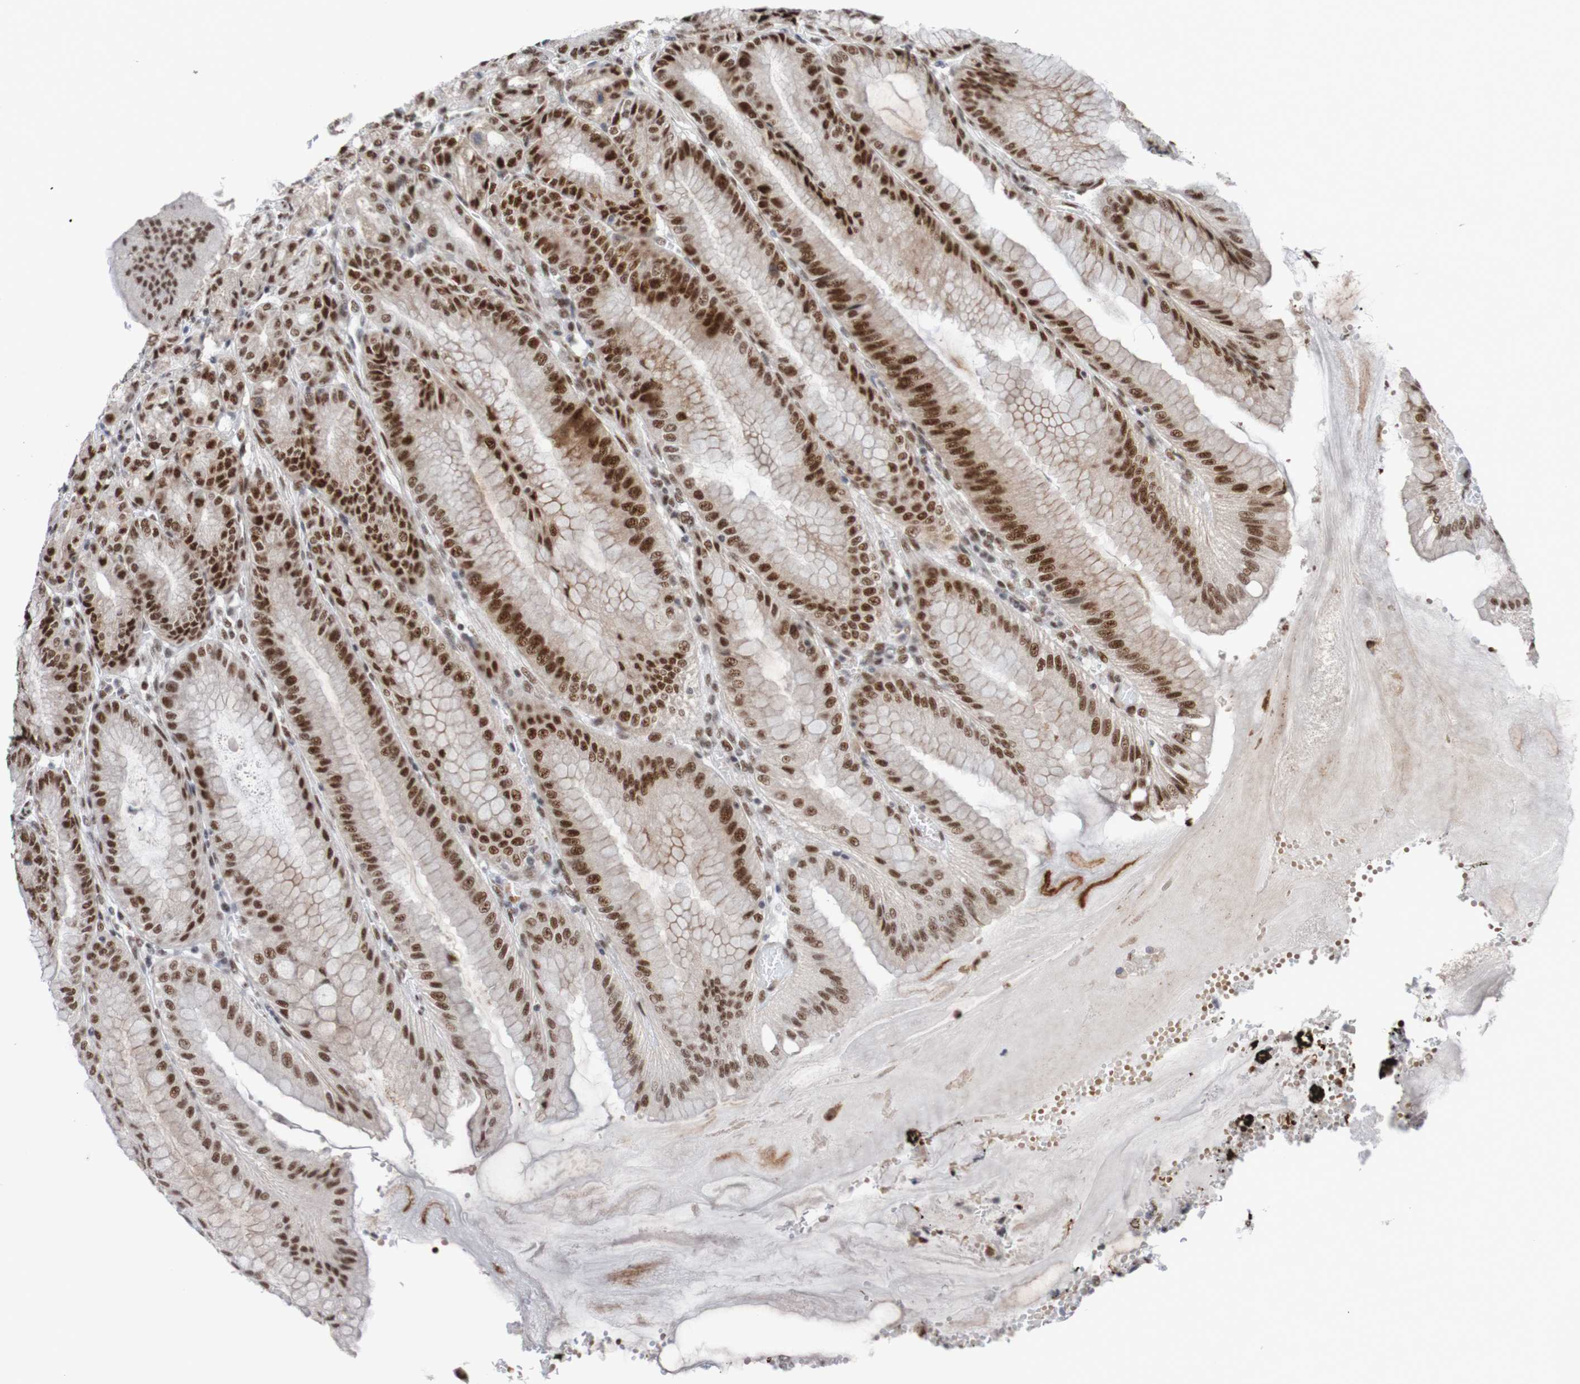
{"staining": {"intensity": "strong", "quantity": ">75%", "location": "nuclear"}, "tissue": "stomach", "cell_type": "Glandular cells", "image_type": "normal", "snomed": [{"axis": "morphology", "description": "Normal tissue, NOS"}, {"axis": "topography", "description": "Stomach, lower"}], "caption": "An IHC photomicrograph of benign tissue is shown. Protein staining in brown labels strong nuclear positivity in stomach within glandular cells. Ihc stains the protein in brown and the nuclei are stained blue.", "gene": "CDC5L", "patient": {"sex": "male", "age": 71}}